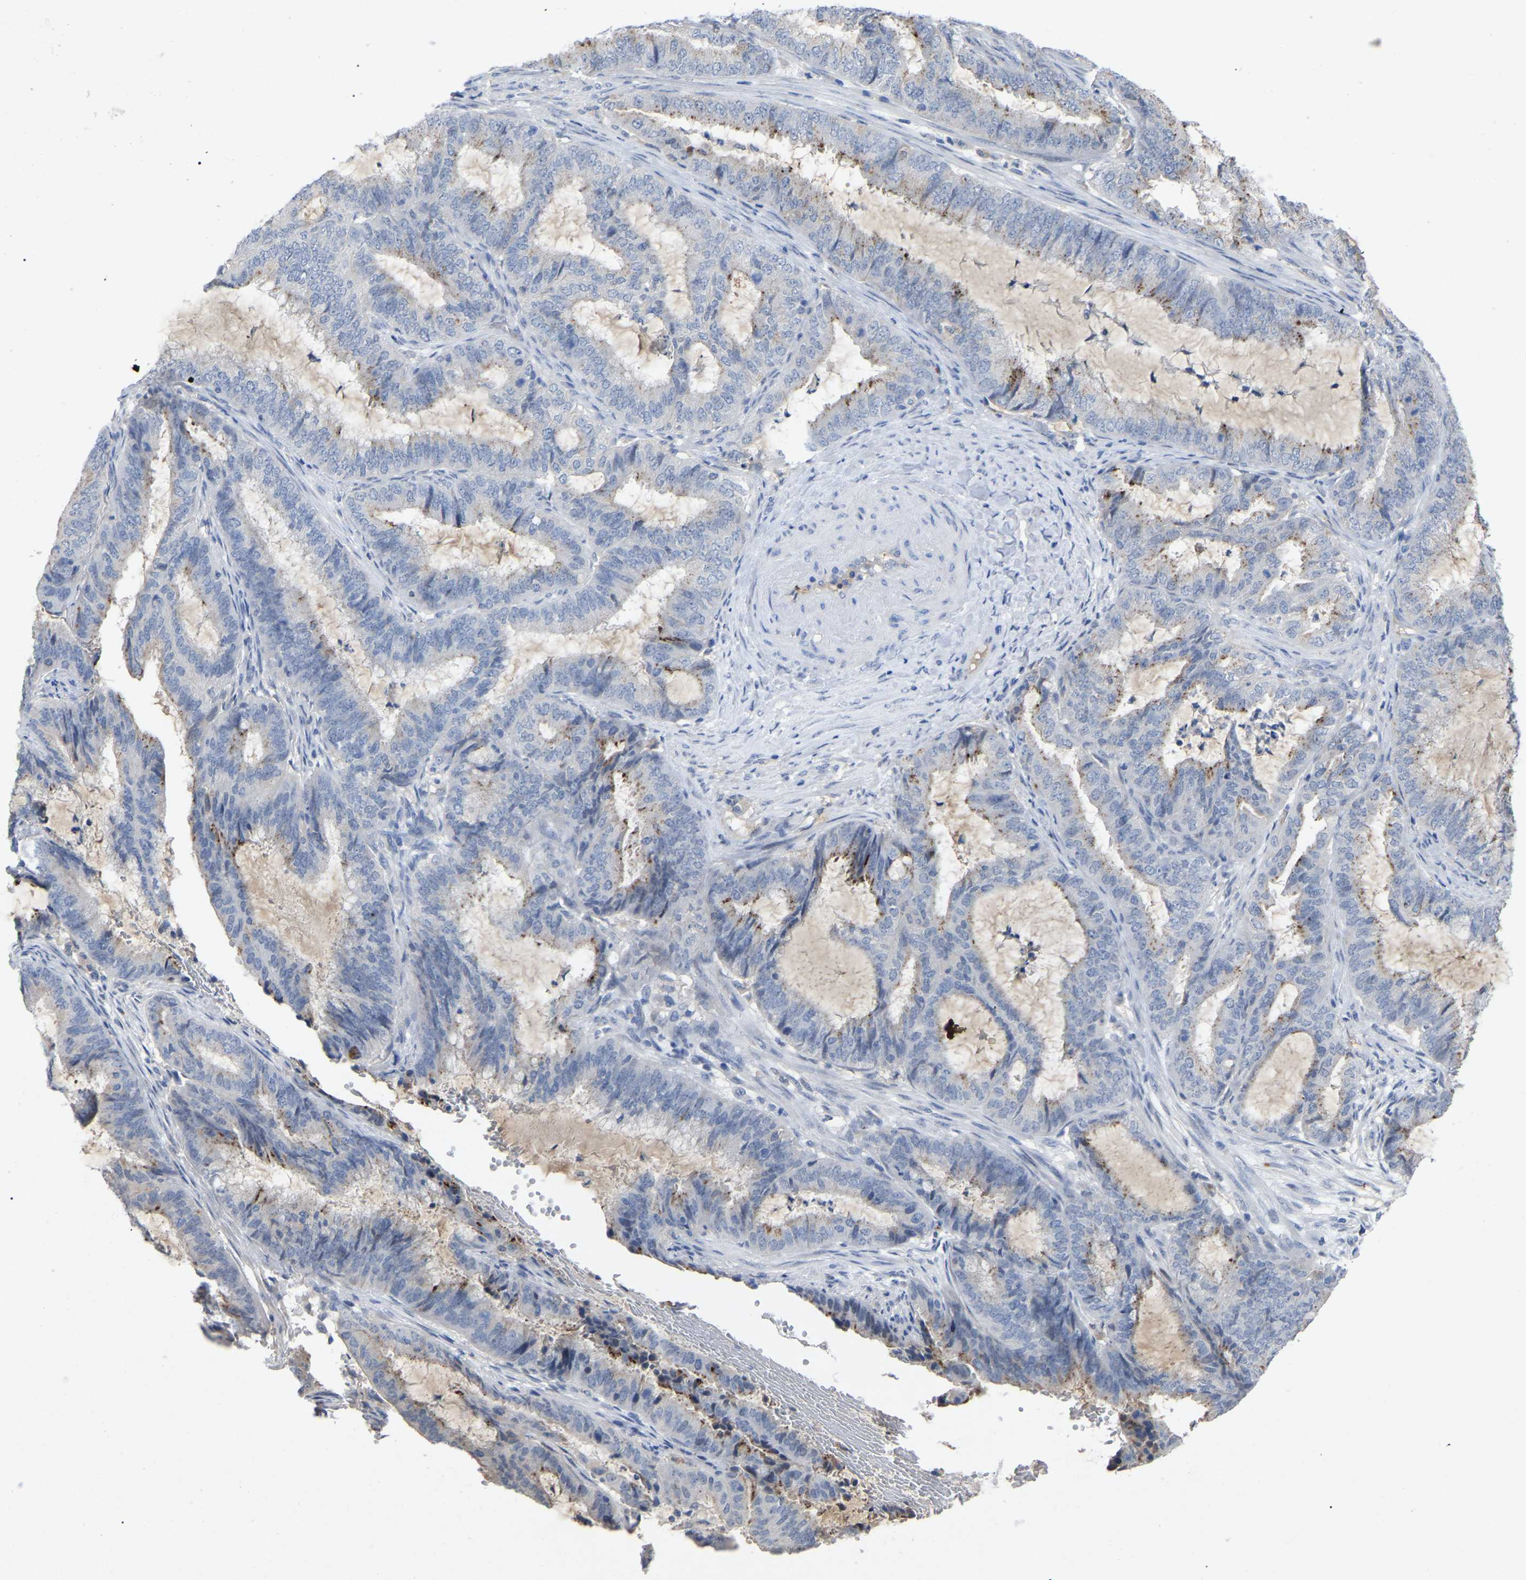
{"staining": {"intensity": "negative", "quantity": "none", "location": "none"}, "tissue": "endometrial cancer", "cell_type": "Tumor cells", "image_type": "cancer", "snomed": [{"axis": "morphology", "description": "Adenocarcinoma, NOS"}, {"axis": "topography", "description": "Endometrium"}], "caption": "Immunohistochemistry (IHC) micrograph of human endometrial adenocarcinoma stained for a protein (brown), which exhibits no positivity in tumor cells.", "gene": "SMPD2", "patient": {"sex": "female", "age": 51}}